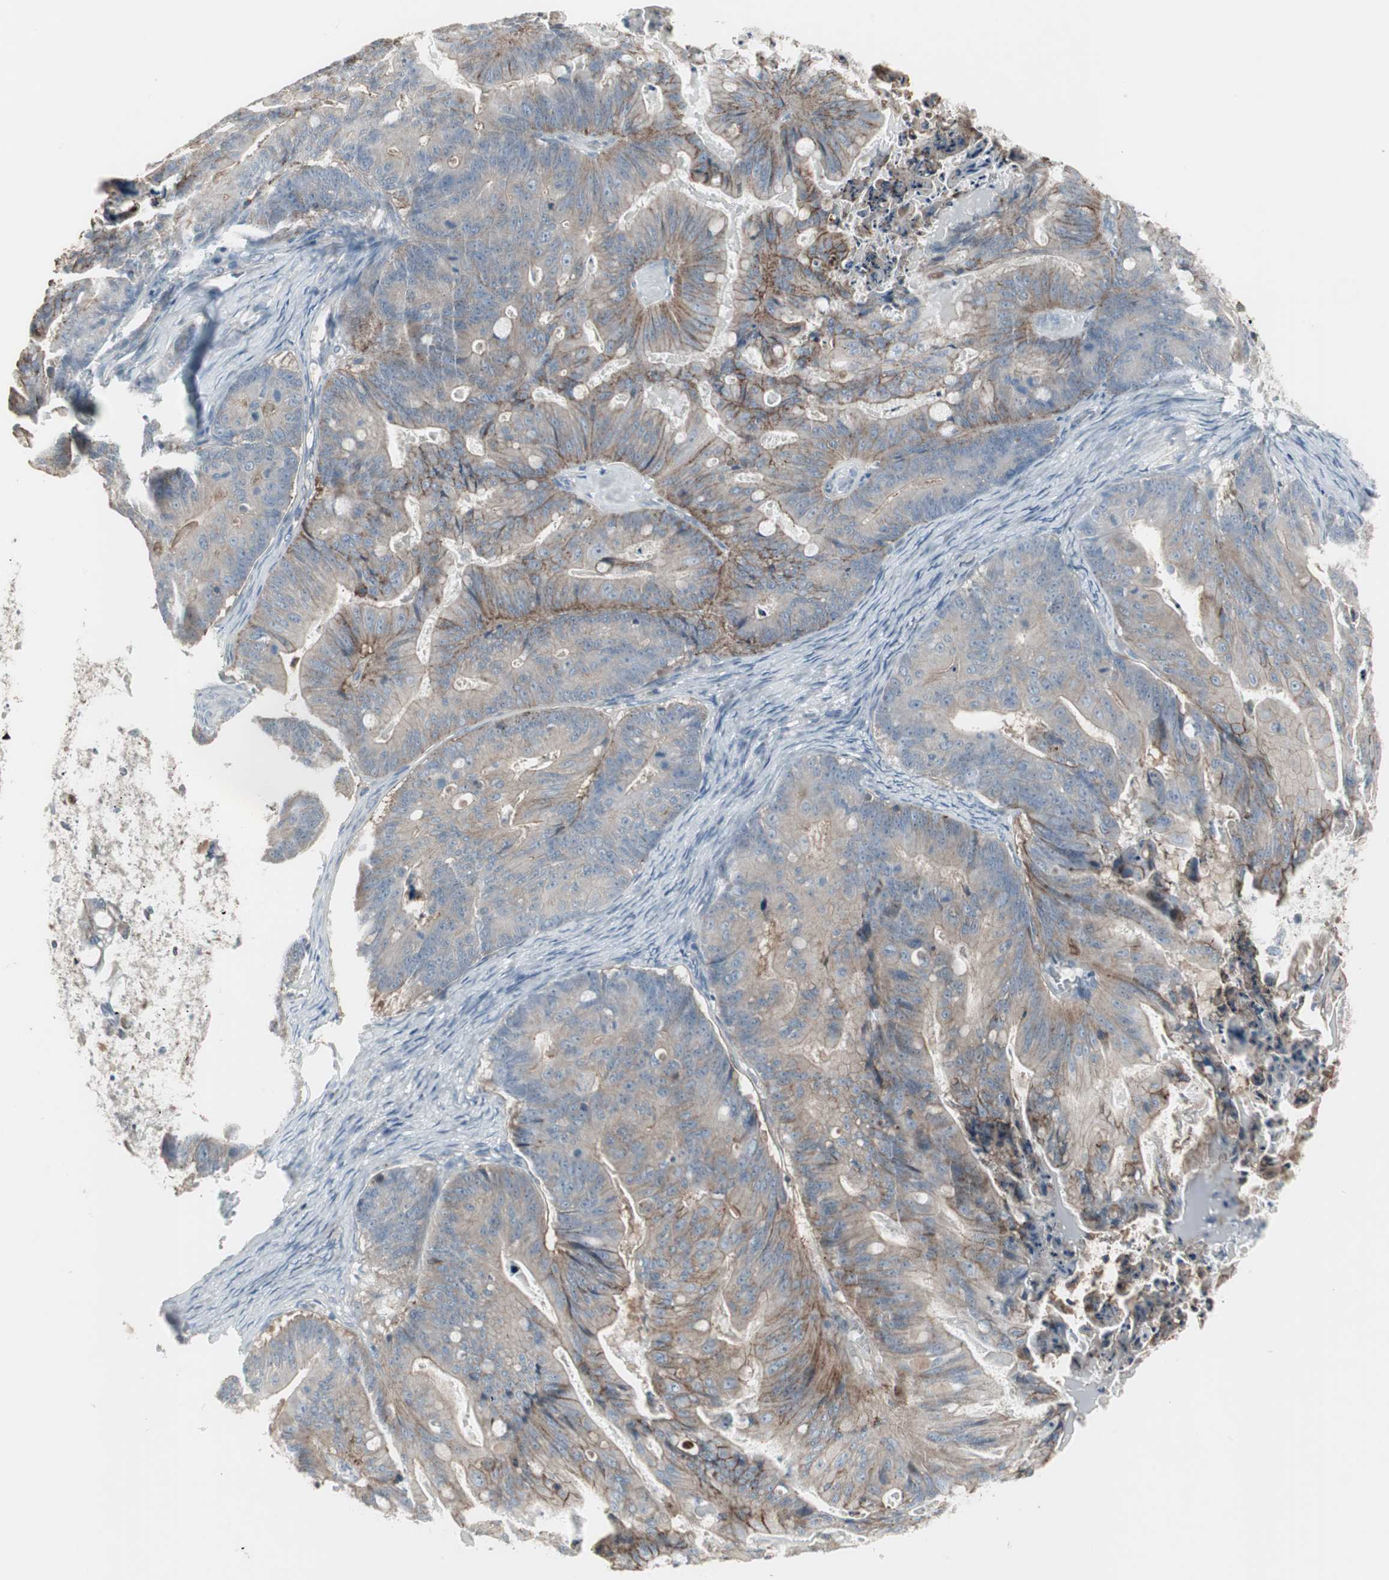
{"staining": {"intensity": "weak", "quantity": "25%-75%", "location": "cytoplasmic/membranous"}, "tissue": "ovarian cancer", "cell_type": "Tumor cells", "image_type": "cancer", "snomed": [{"axis": "morphology", "description": "Cystadenocarcinoma, mucinous, NOS"}, {"axis": "topography", "description": "Ovary"}], "caption": "Ovarian mucinous cystadenocarcinoma stained with immunohistochemistry (IHC) displays weak cytoplasmic/membranous staining in approximately 25%-75% of tumor cells.", "gene": "ZSCAN32", "patient": {"sex": "female", "age": 37}}